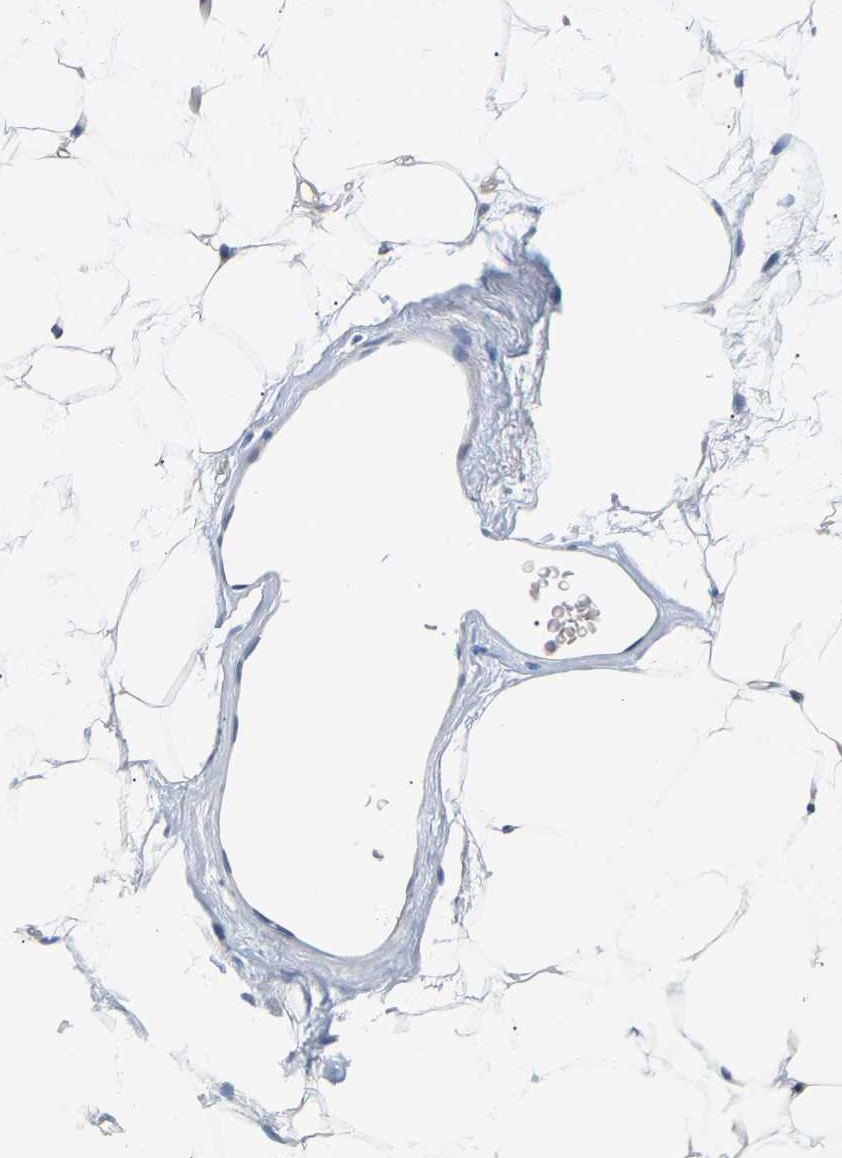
{"staining": {"intensity": "negative", "quantity": "none", "location": "none"}, "tissue": "adipose tissue", "cell_type": "Adipocytes", "image_type": "normal", "snomed": [{"axis": "morphology", "description": "Normal tissue, NOS"}, {"axis": "topography", "description": "Breast"}, {"axis": "topography", "description": "Soft tissue"}], "caption": "Immunohistochemistry (IHC) of normal adipose tissue reveals no staining in adipocytes.", "gene": "ARHGEF12", "patient": {"sex": "female", "age": 75}}